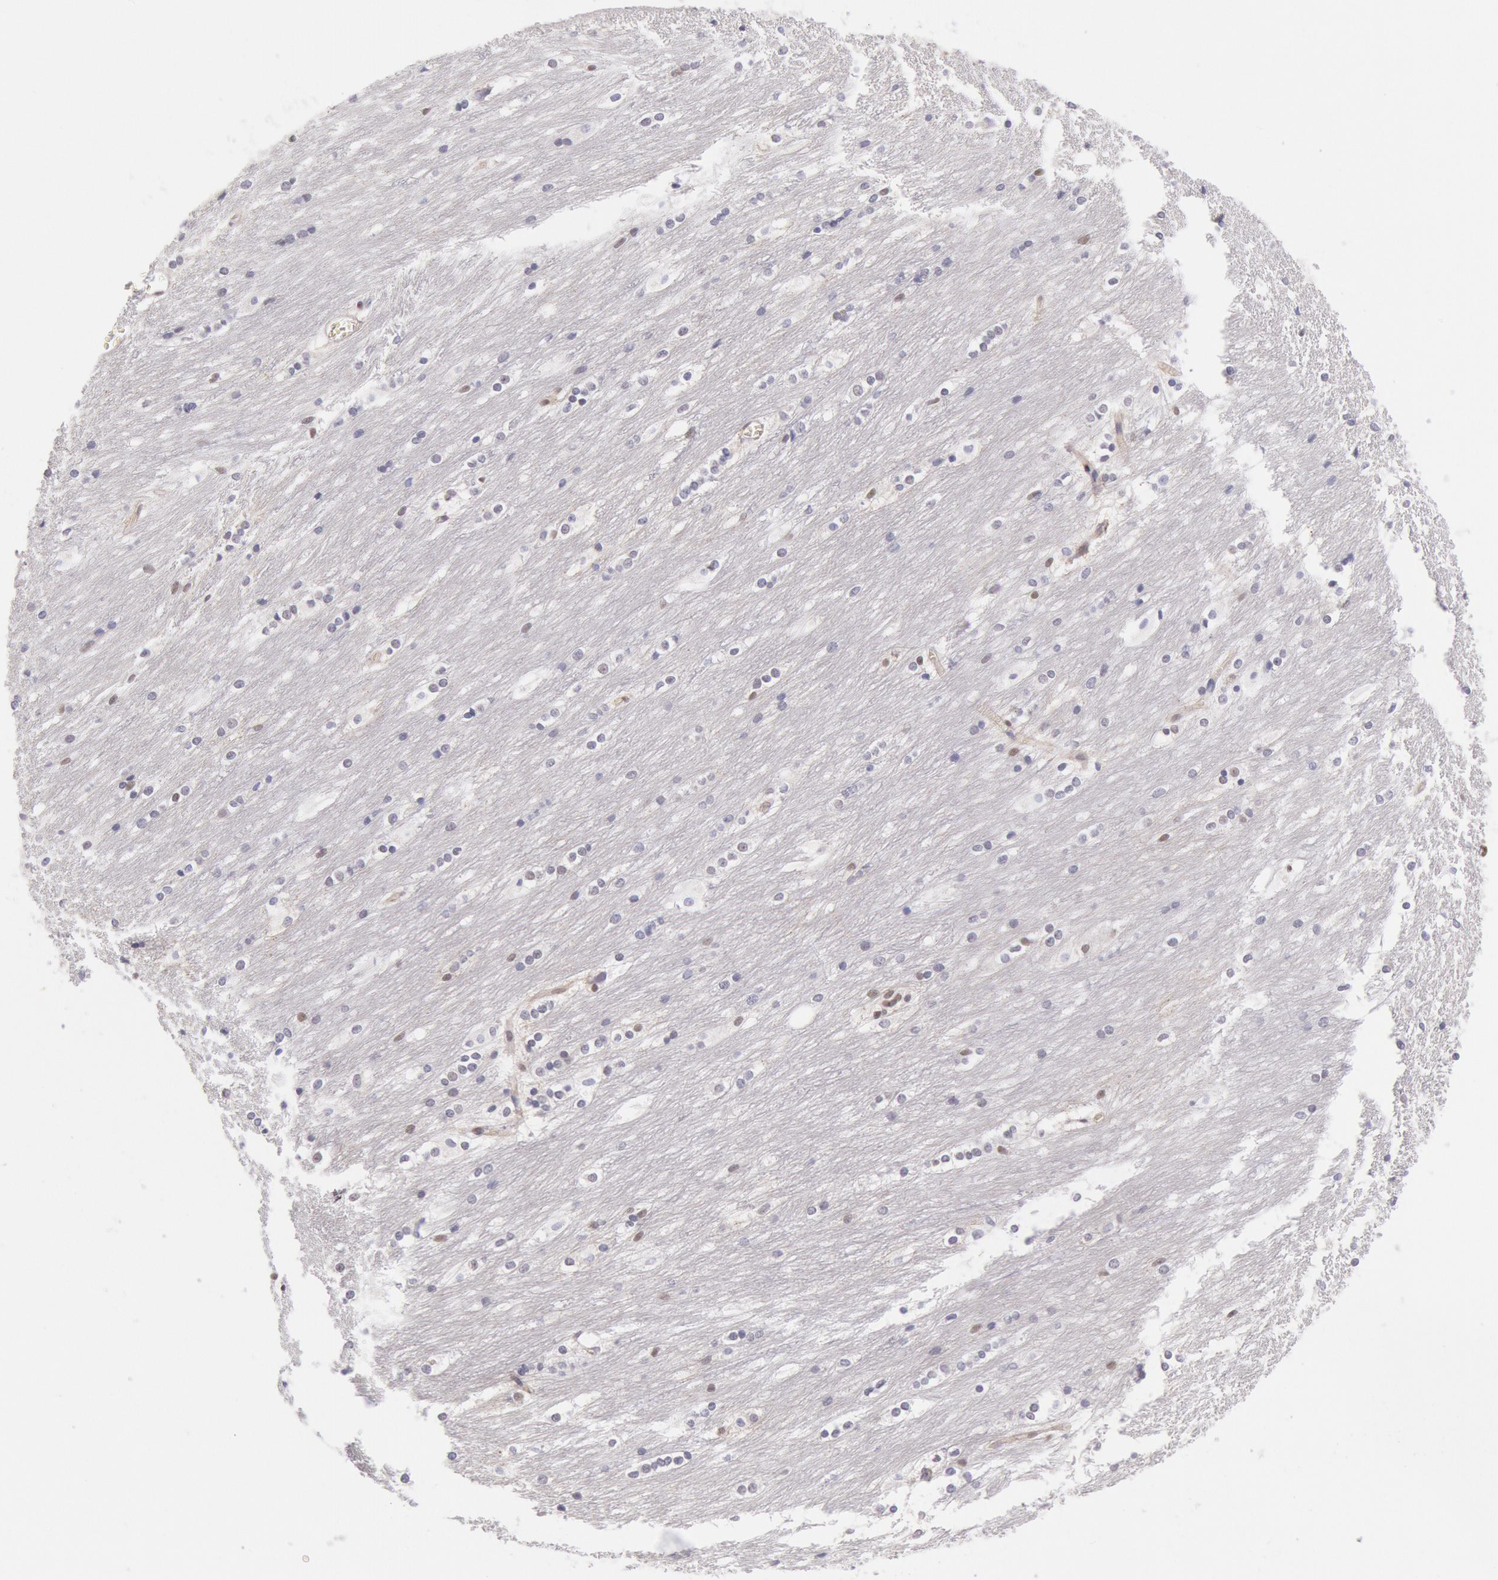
{"staining": {"intensity": "weak", "quantity": "<25%", "location": "nuclear"}, "tissue": "caudate", "cell_type": "Glial cells", "image_type": "normal", "snomed": [{"axis": "morphology", "description": "Normal tissue, NOS"}, {"axis": "topography", "description": "Lateral ventricle wall"}], "caption": "This is an immunohistochemistry histopathology image of normal caudate. There is no staining in glial cells.", "gene": "TASL", "patient": {"sex": "female", "age": 19}}